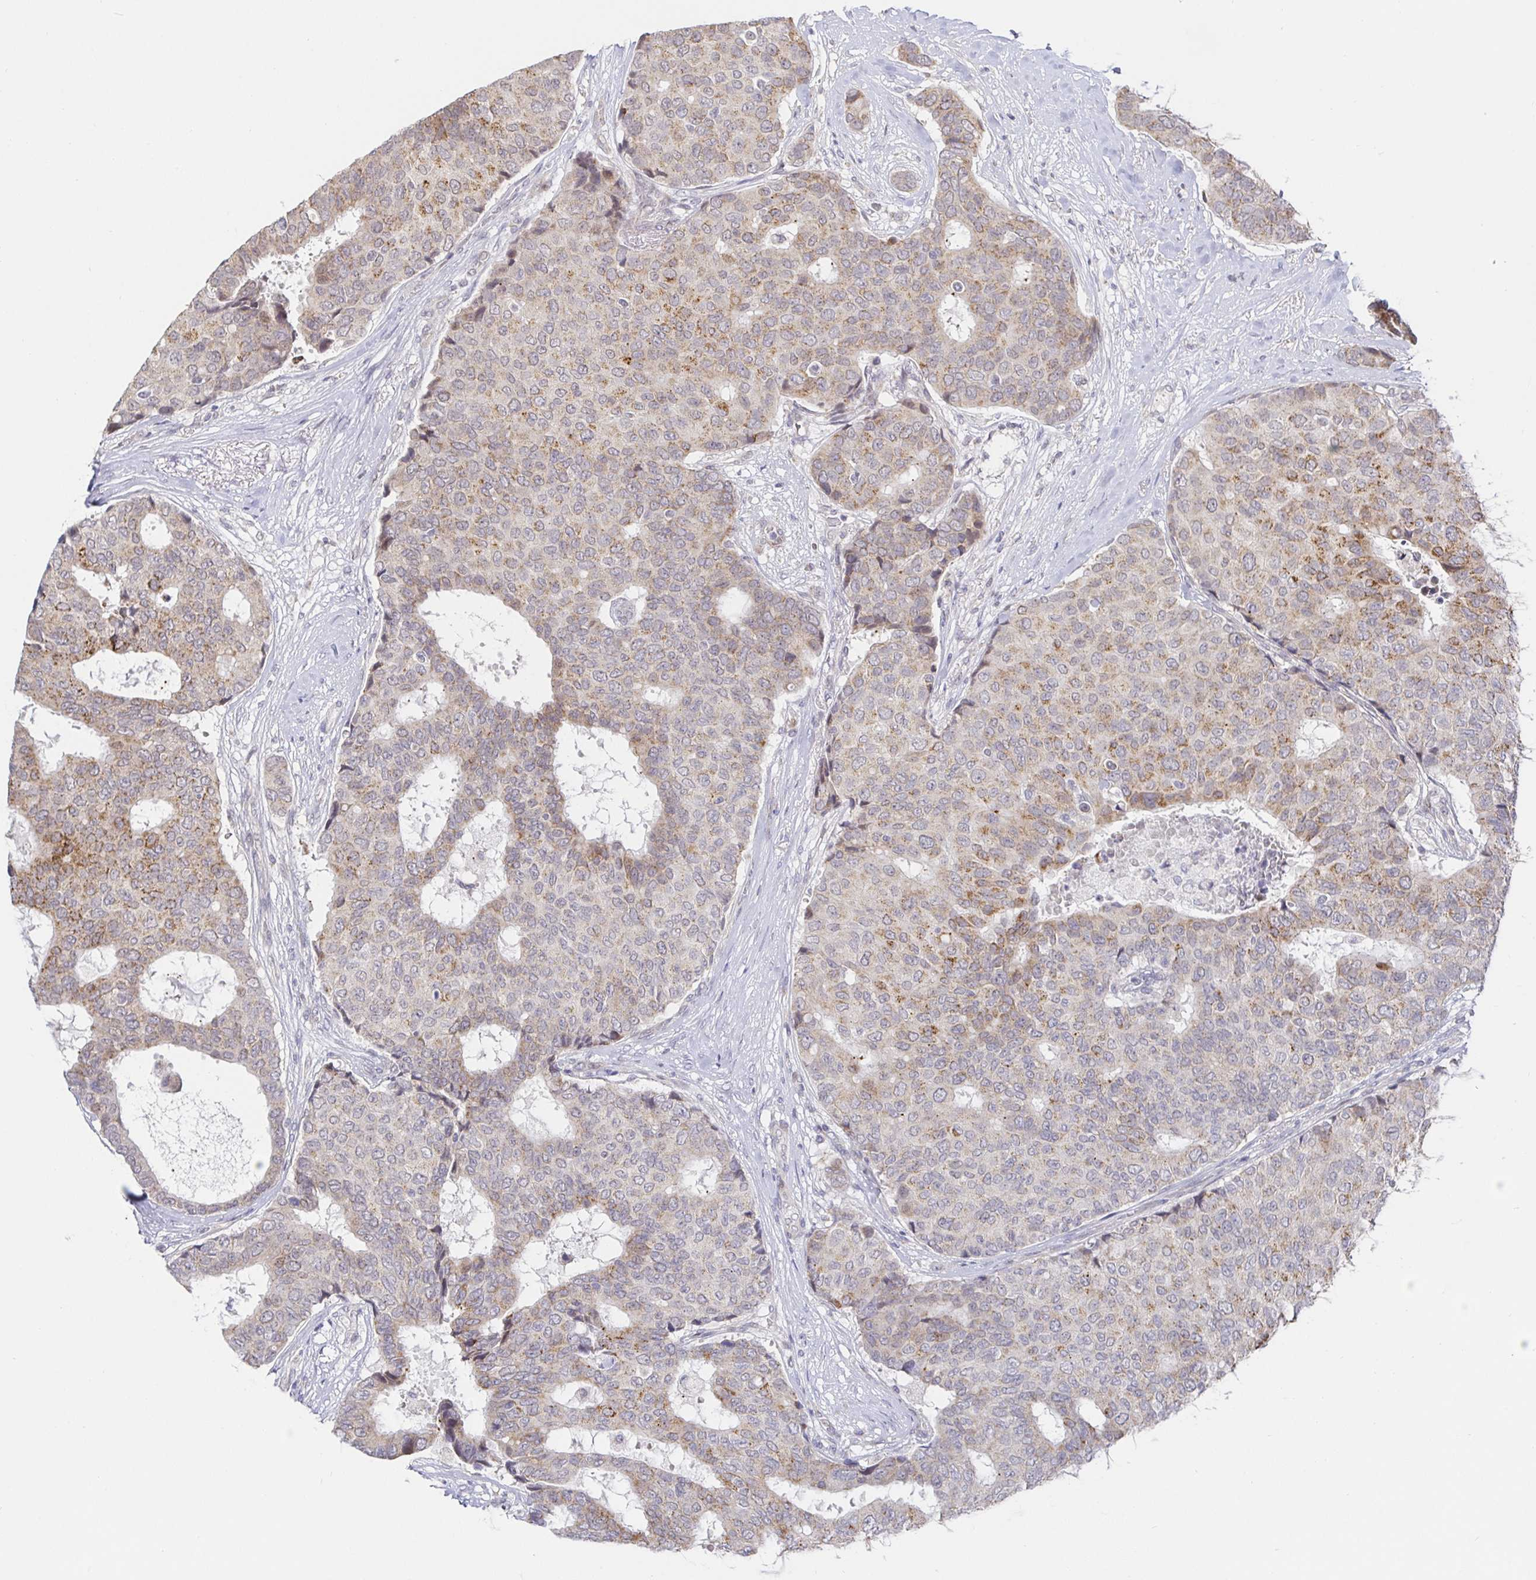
{"staining": {"intensity": "moderate", "quantity": "<25%", "location": "cytoplasmic/membranous"}, "tissue": "breast cancer", "cell_type": "Tumor cells", "image_type": "cancer", "snomed": [{"axis": "morphology", "description": "Duct carcinoma"}, {"axis": "topography", "description": "Breast"}], "caption": "An immunohistochemistry (IHC) image of neoplastic tissue is shown. Protein staining in brown labels moderate cytoplasmic/membranous positivity in breast infiltrating ductal carcinoma within tumor cells.", "gene": "CIT", "patient": {"sex": "female", "age": 75}}